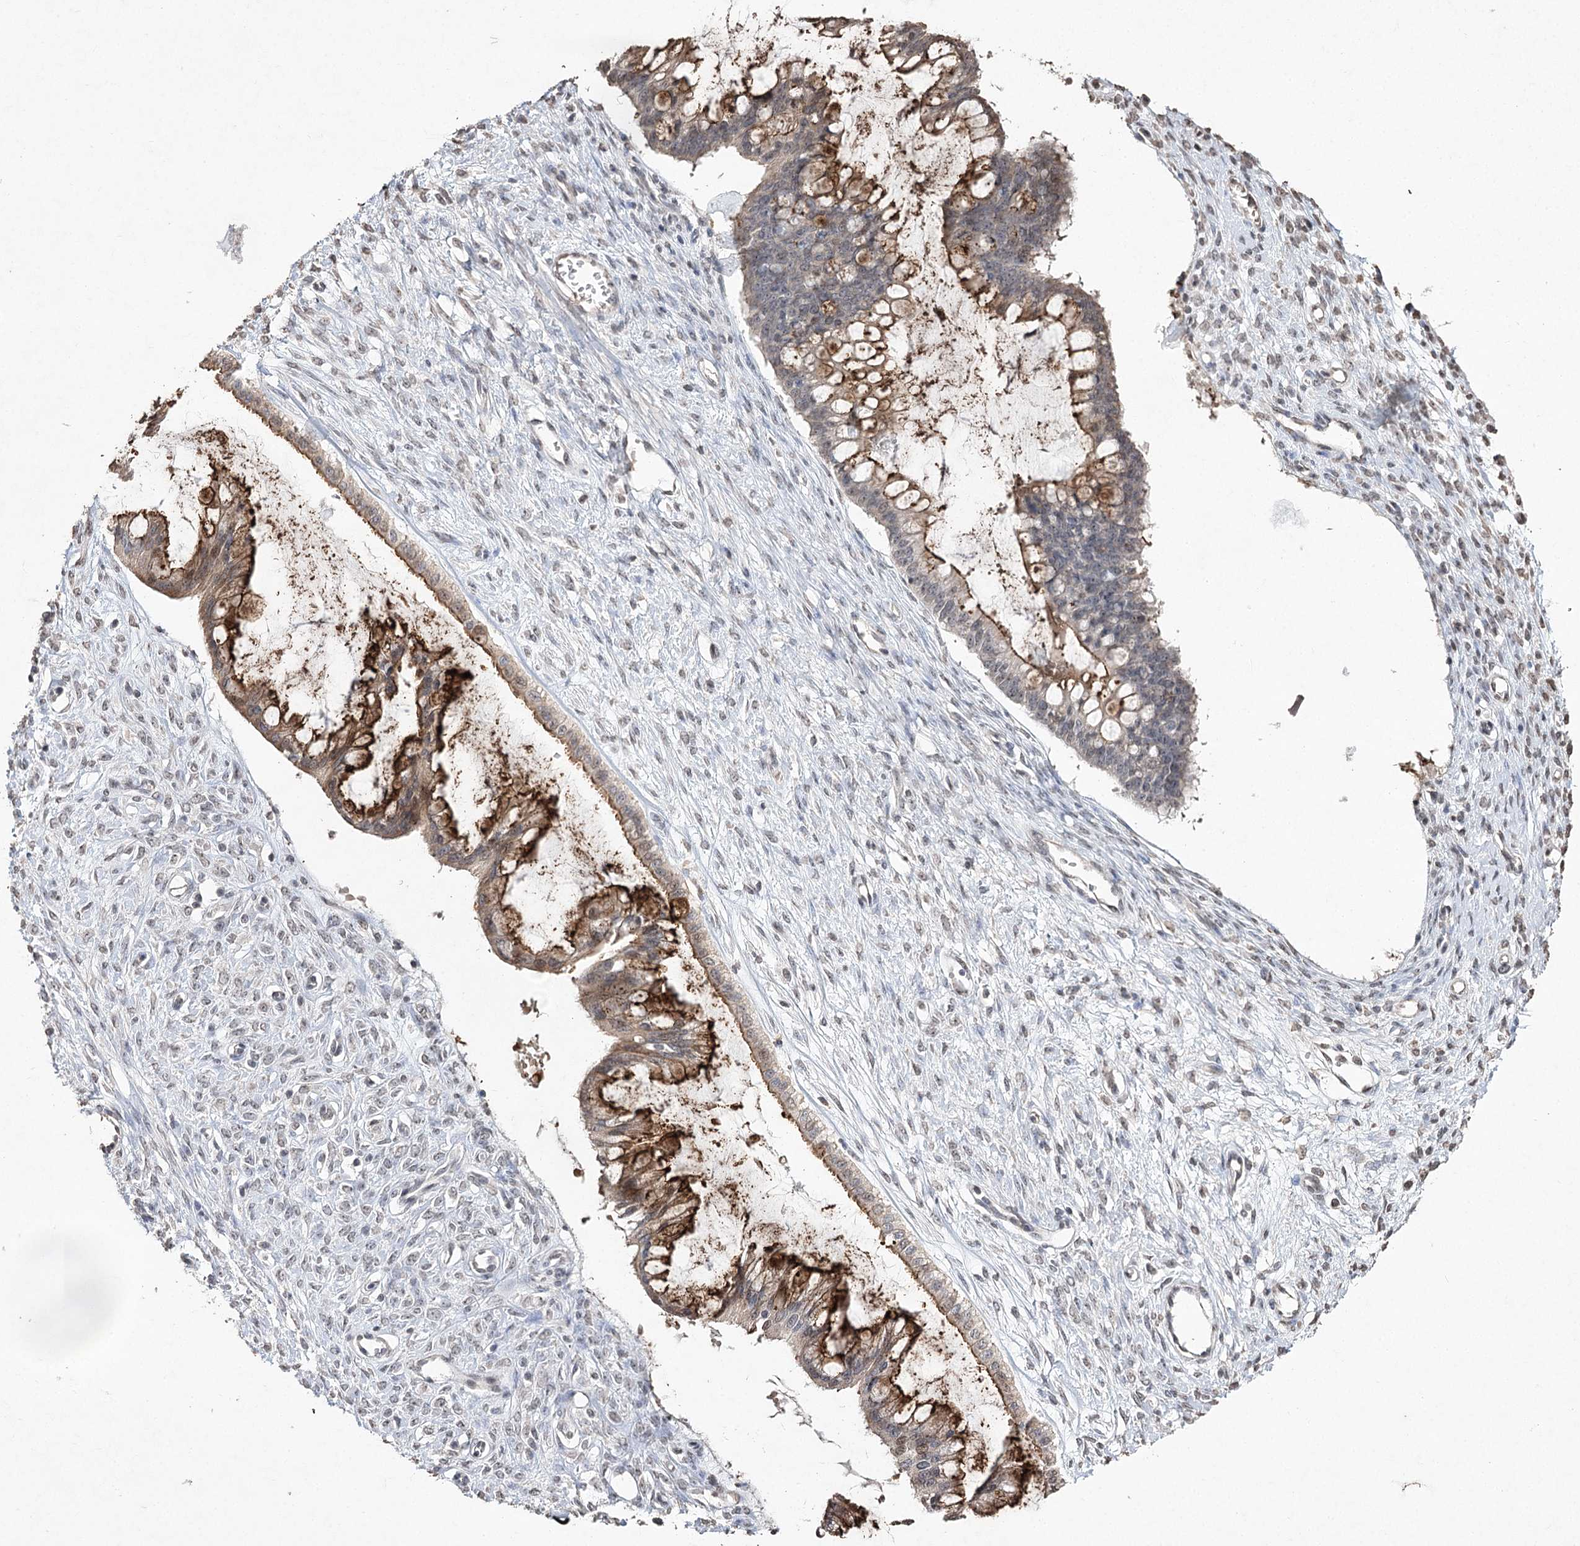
{"staining": {"intensity": "moderate", "quantity": ">75%", "location": "cytoplasmic/membranous"}, "tissue": "ovarian cancer", "cell_type": "Tumor cells", "image_type": "cancer", "snomed": [{"axis": "morphology", "description": "Cystadenocarcinoma, mucinous, NOS"}, {"axis": "topography", "description": "Ovary"}], "caption": "Protein staining reveals moderate cytoplasmic/membranous expression in about >75% of tumor cells in ovarian mucinous cystadenocarcinoma. Nuclei are stained in blue.", "gene": "DMXL1", "patient": {"sex": "female", "age": 73}}